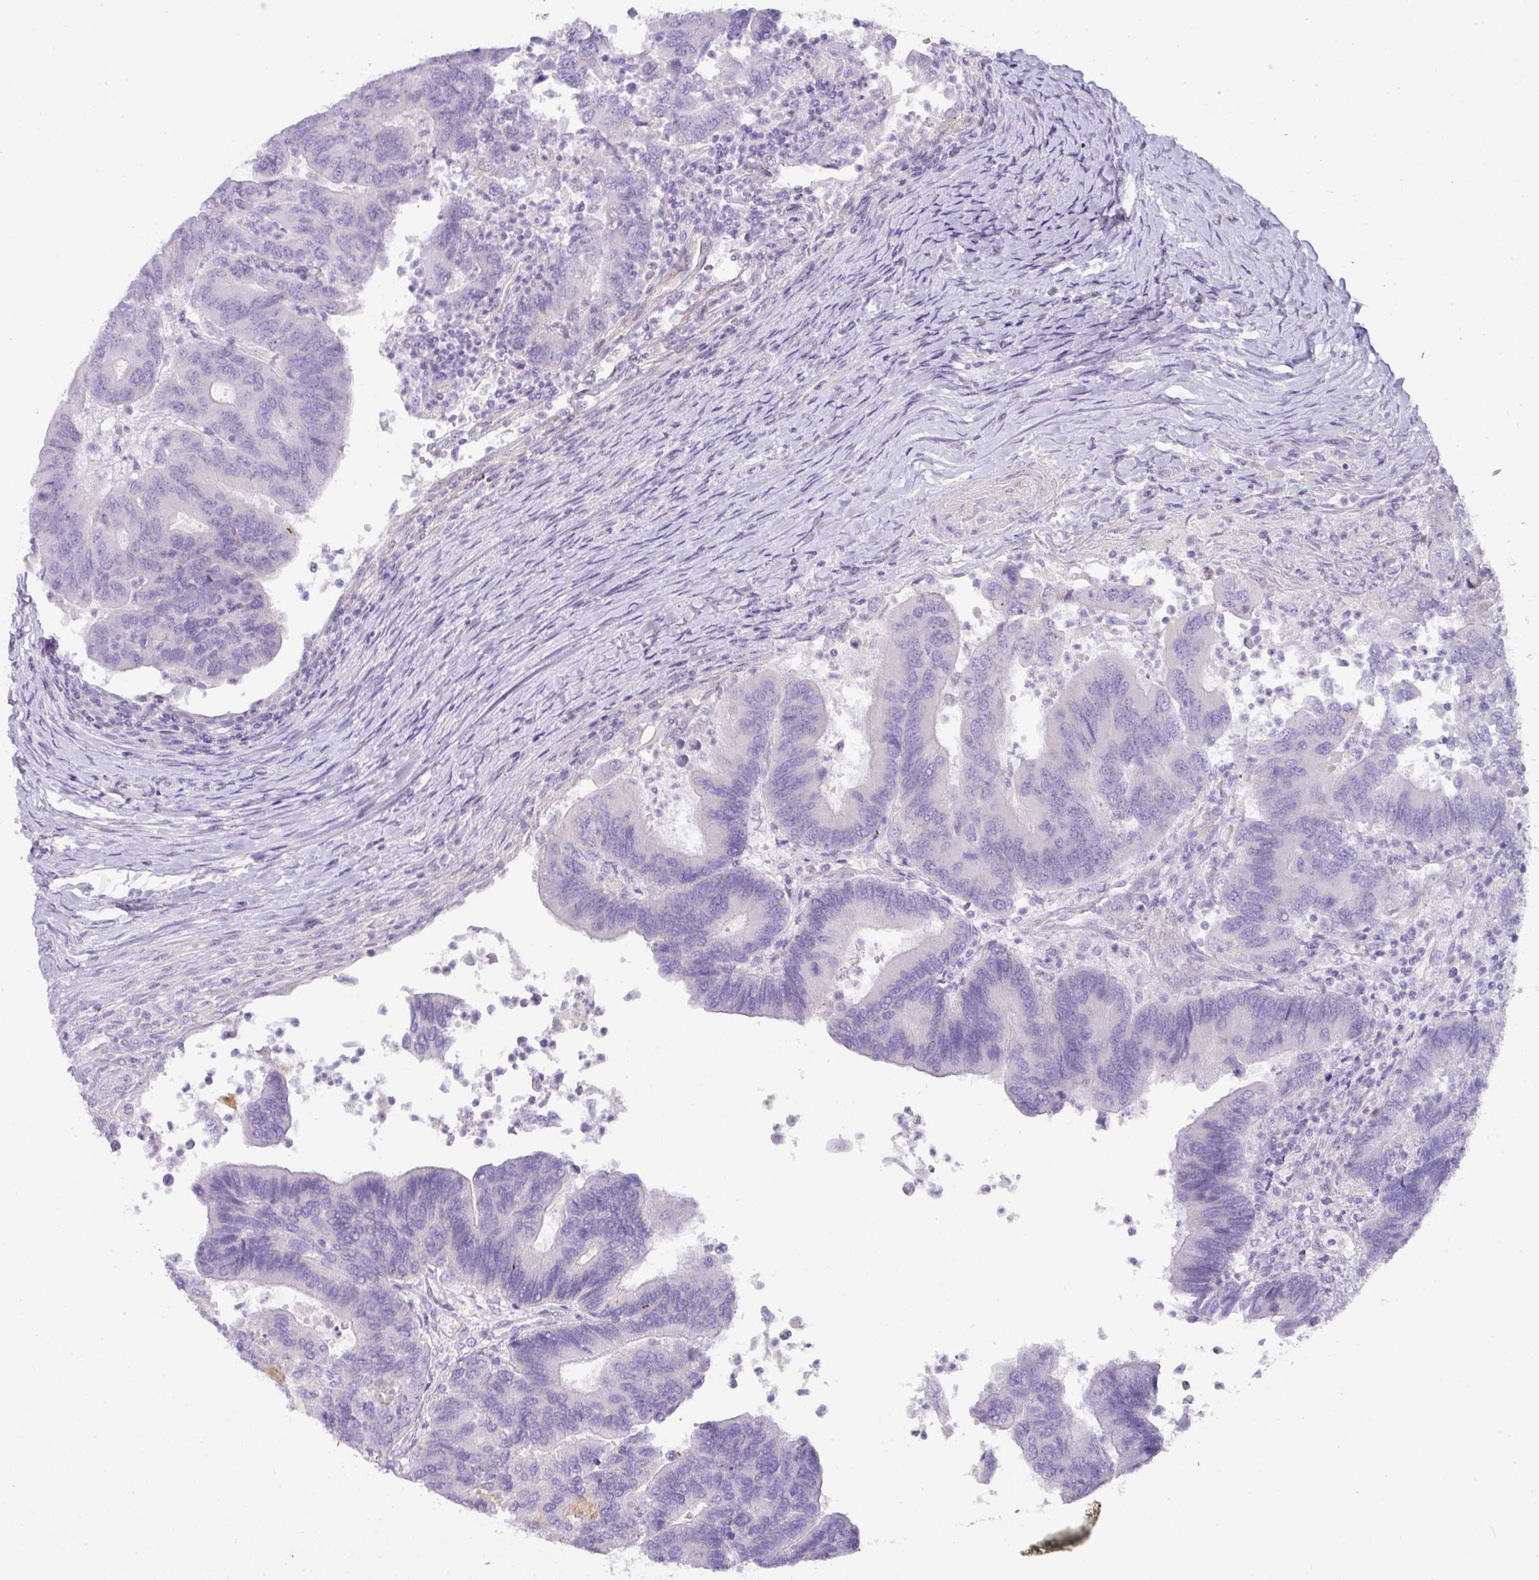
{"staining": {"intensity": "negative", "quantity": "none", "location": "none"}, "tissue": "colorectal cancer", "cell_type": "Tumor cells", "image_type": "cancer", "snomed": [{"axis": "morphology", "description": "Adenocarcinoma, NOS"}, {"axis": "topography", "description": "Colon"}], "caption": "High magnification brightfield microscopy of adenocarcinoma (colorectal) stained with DAB (brown) and counterstained with hematoxylin (blue): tumor cells show no significant expression.", "gene": "OR52N1", "patient": {"sex": "female", "age": 67}}